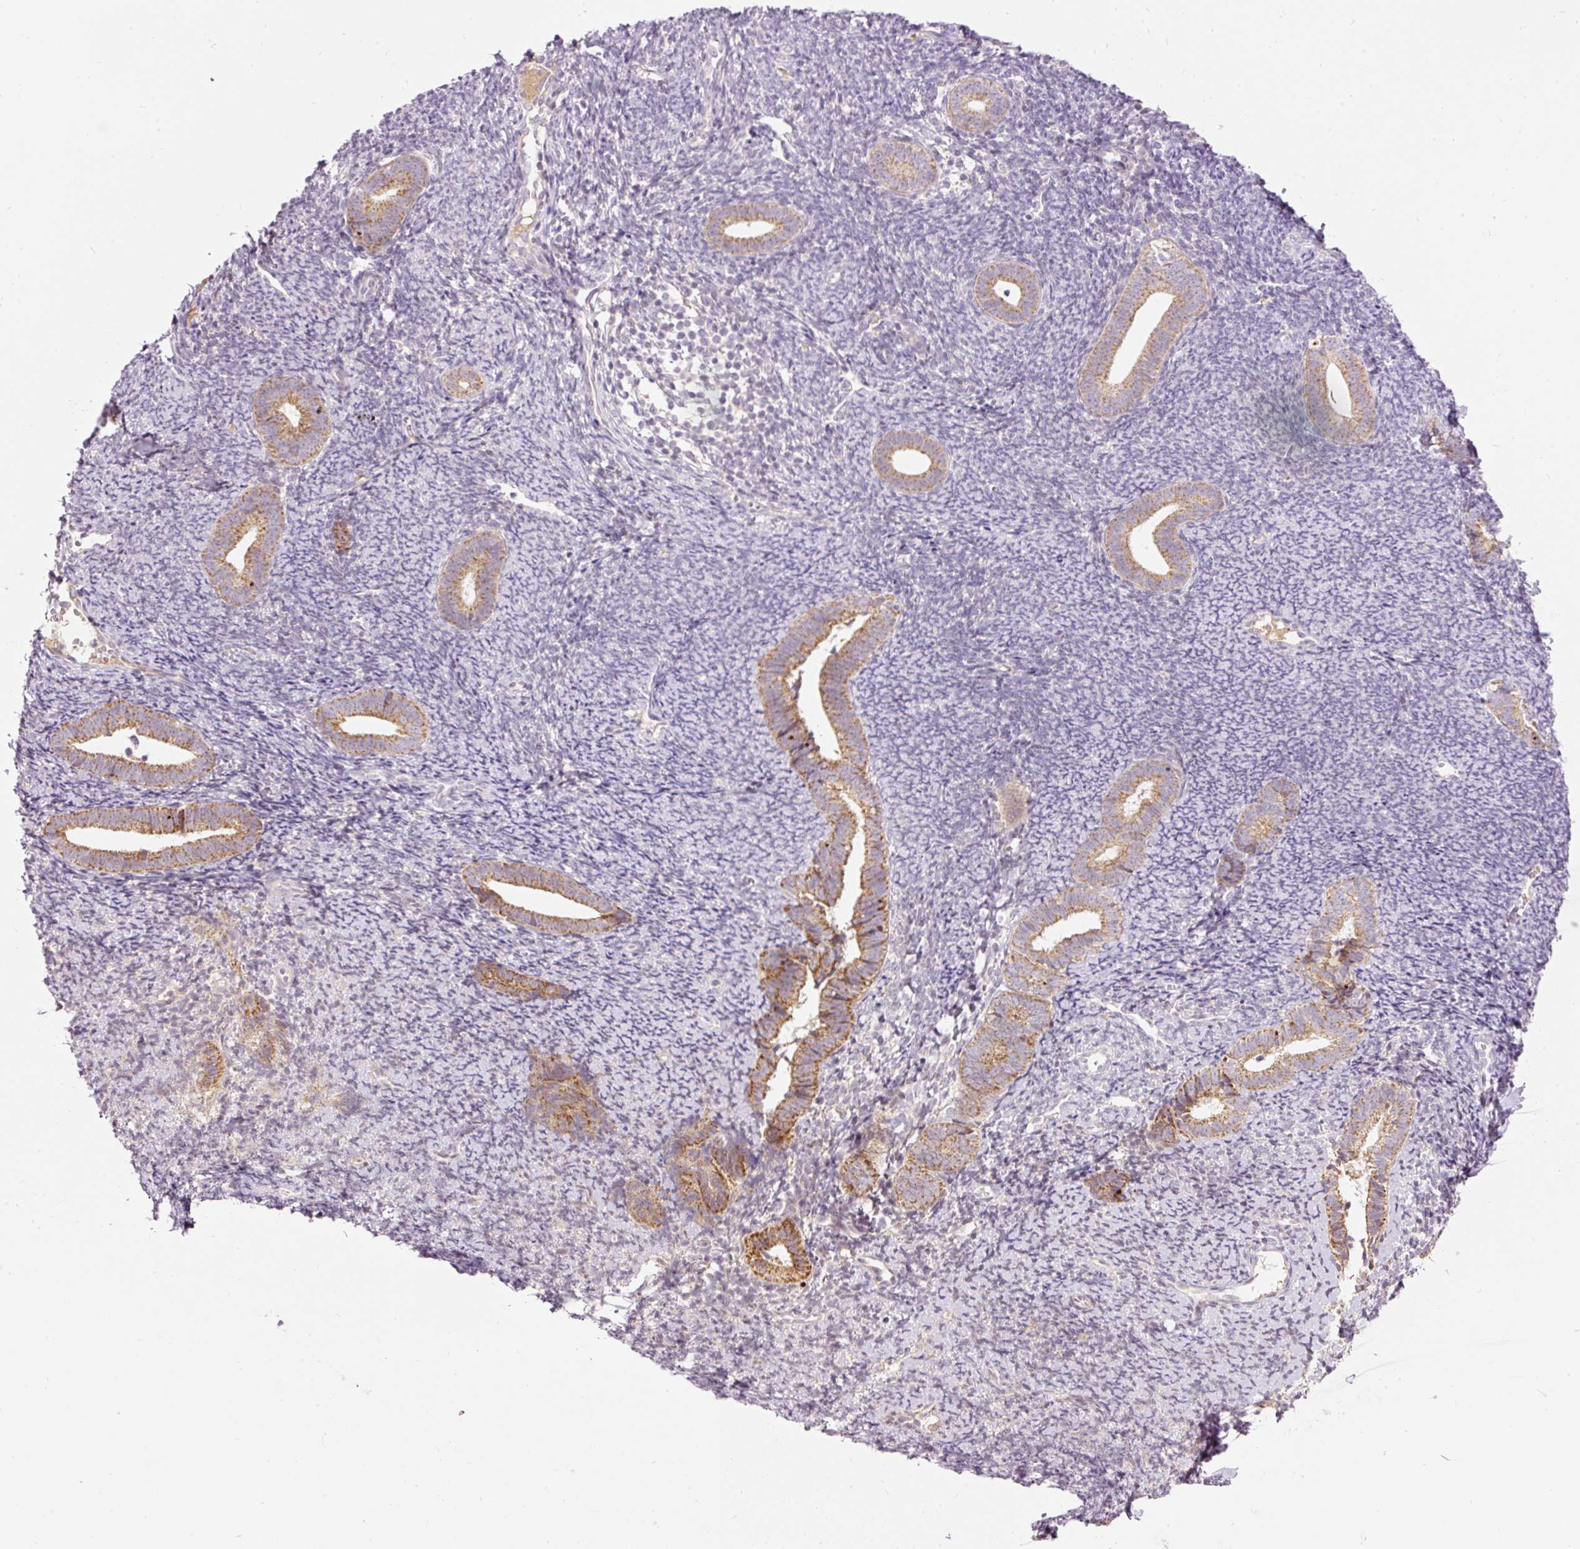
{"staining": {"intensity": "negative", "quantity": "none", "location": "none"}, "tissue": "endometrium", "cell_type": "Cells in endometrial stroma", "image_type": "normal", "snomed": [{"axis": "morphology", "description": "Normal tissue, NOS"}, {"axis": "topography", "description": "Endometrium"}], "caption": "Immunohistochemistry (IHC) histopathology image of benign endometrium stained for a protein (brown), which shows no positivity in cells in endometrial stroma.", "gene": "ABHD11", "patient": {"sex": "female", "age": 39}}